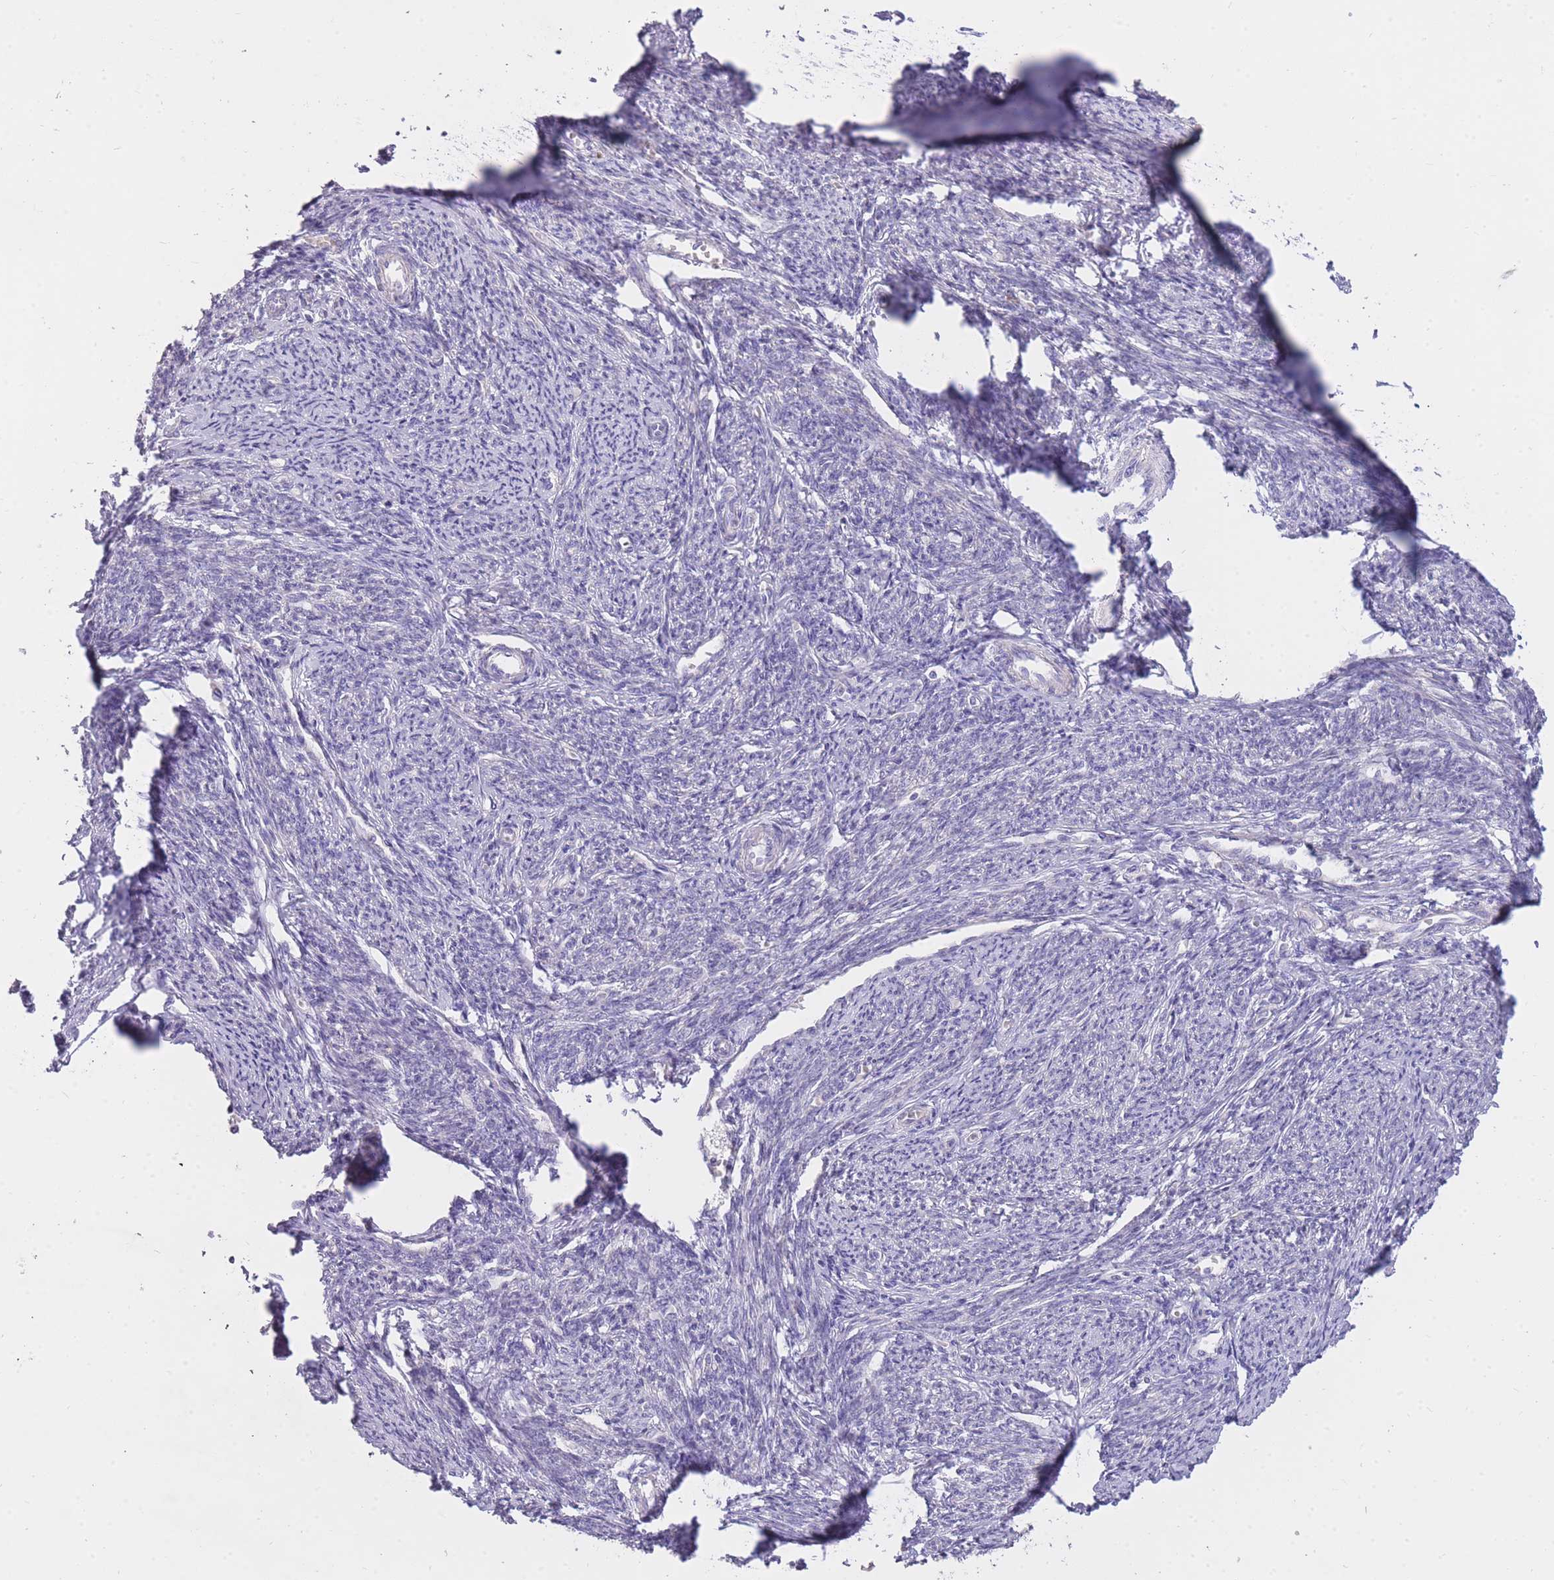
{"staining": {"intensity": "weak", "quantity": "25%-75%", "location": "cytoplasmic/membranous"}, "tissue": "smooth muscle", "cell_type": "Smooth muscle cells", "image_type": "normal", "snomed": [{"axis": "morphology", "description": "Normal tissue, NOS"}, {"axis": "topography", "description": "Smooth muscle"}, {"axis": "topography", "description": "Uterus"}], "caption": "A brown stain highlights weak cytoplasmic/membranous staining of a protein in smooth muscle cells of benign smooth muscle.", "gene": "FRG2B", "patient": {"sex": "female", "age": 59}}